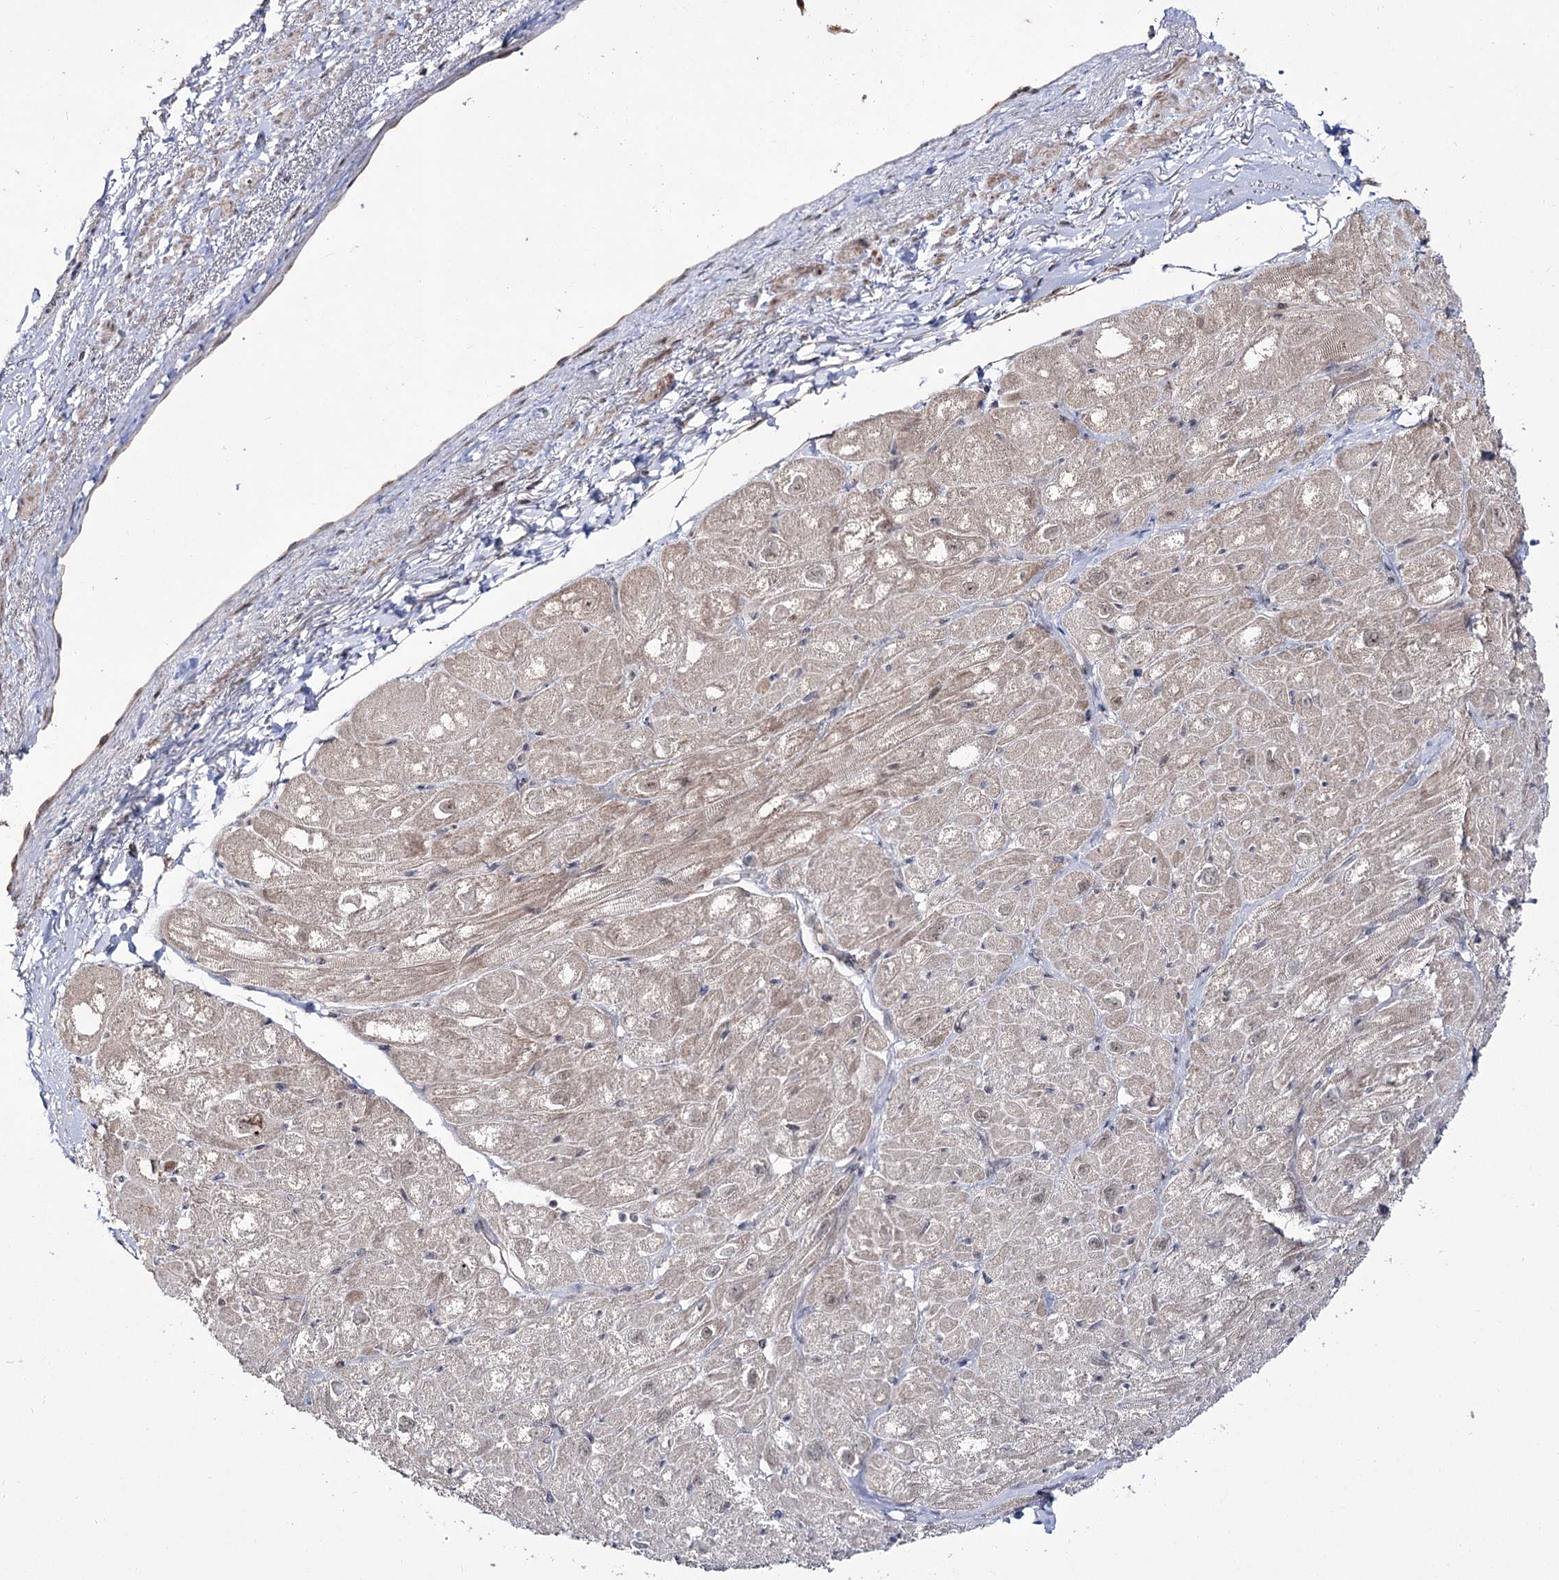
{"staining": {"intensity": "moderate", "quantity": "25%-75%", "location": "cytoplasmic/membranous"}, "tissue": "heart muscle", "cell_type": "Cardiomyocytes", "image_type": "normal", "snomed": [{"axis": "morphology", "description": "Normal tissue, NOS"}, {"axis": "topography", "description": "Heart"}], "caption": "A high-resolution image shows IHC staining of benign heart muscle, which displays moderate cytoplasmic/membranous expression in about 25%-75% of cardiomyocytes.", "gene": "RRP9", "patient": {"sex": "male", "age": 50}}